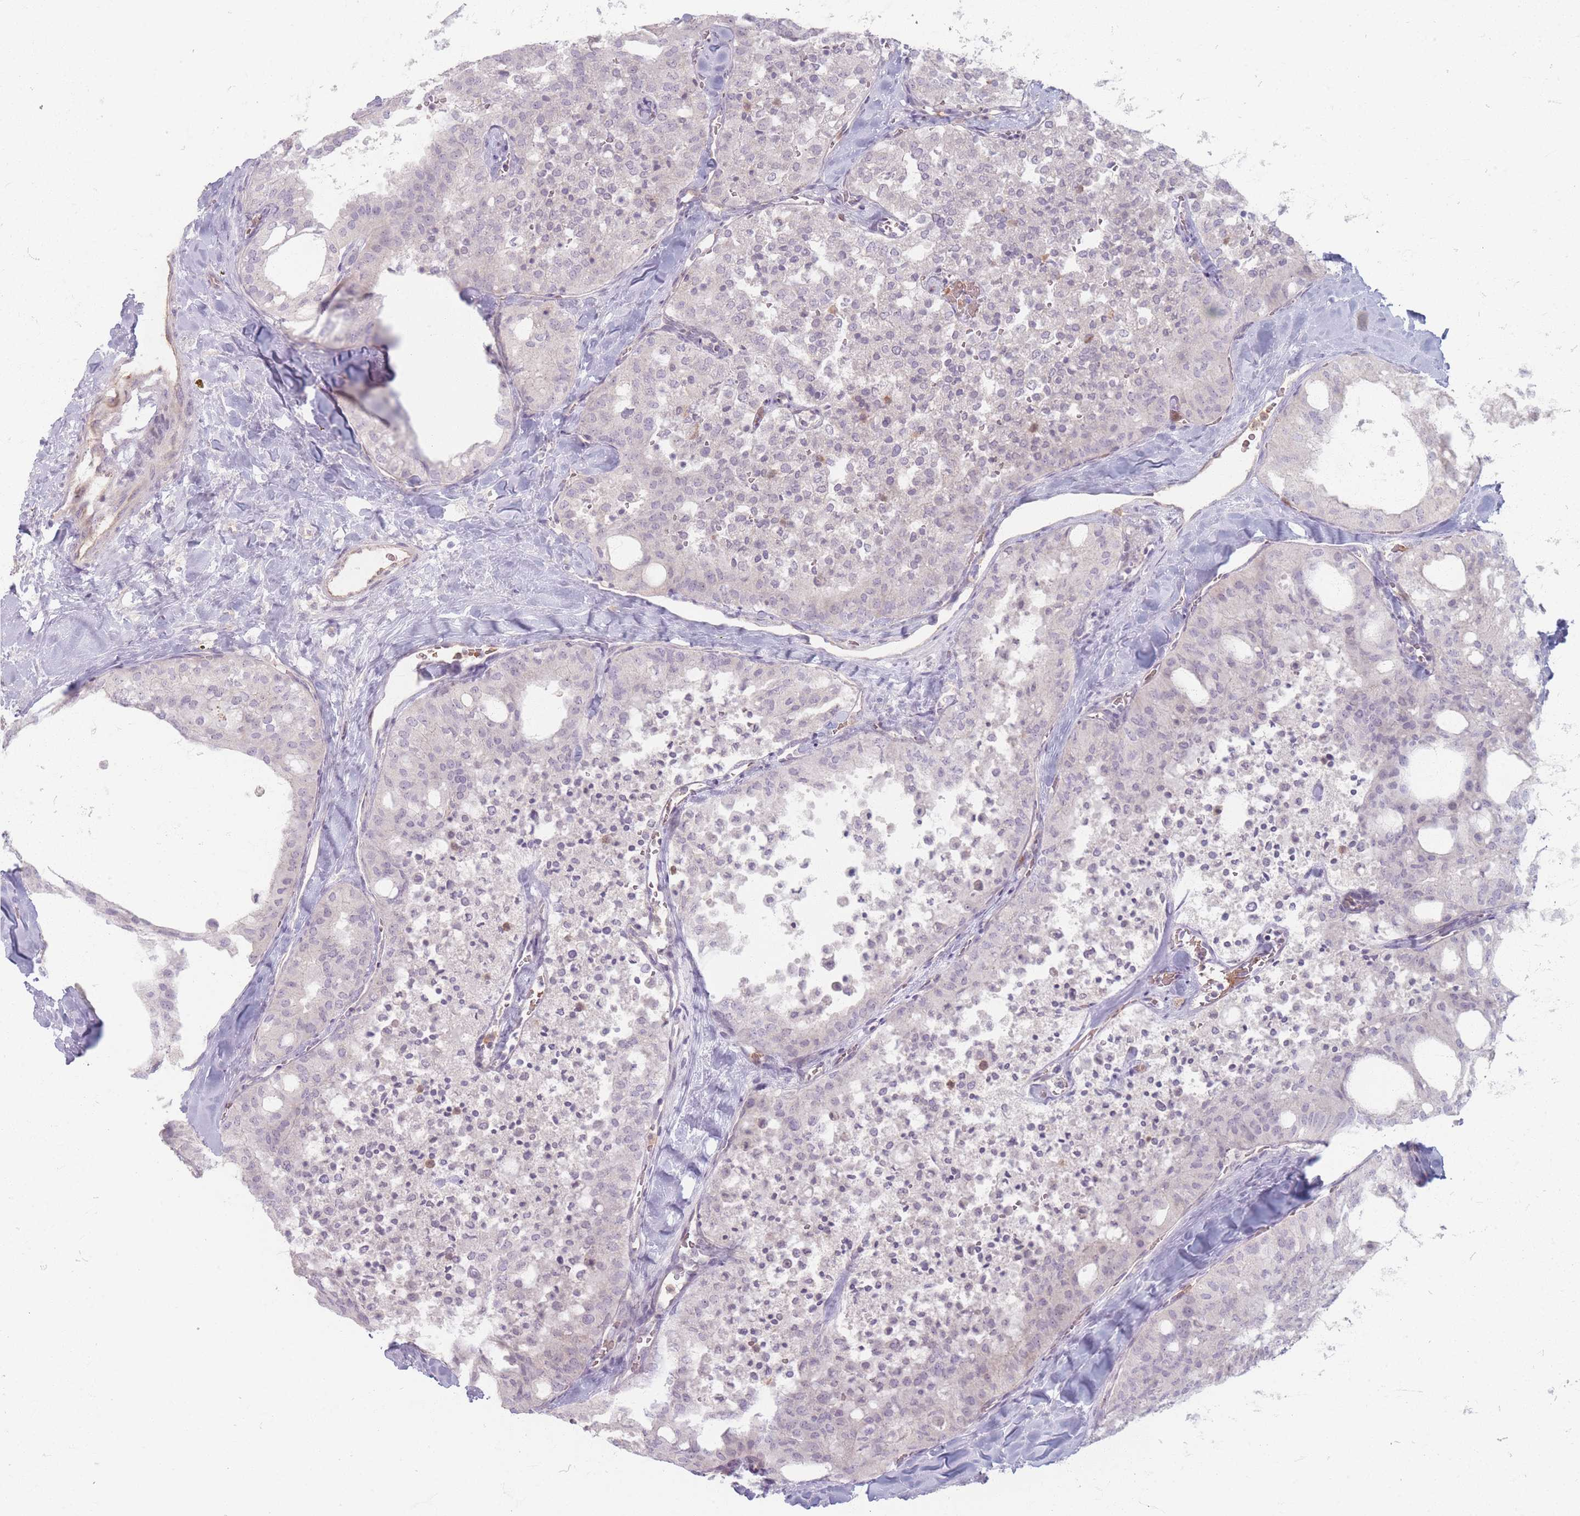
{"staining": {"intensity": "negative", "quantity": "none", "location": "none"}, "tissue": "thyroid cancer", "cell_type": "Tumor cells", "image_type": "cancer", "snomed": [{"axis": "morphology", "description": "Follicular adenoma carcinoma, NOS"}, {"axis": "topography", "description": "Thyroid gland"}], "caption": "There is no significant expression in tumor cells of thyroid follicular adenoma carcinoma.", "gene": "CHCHD7", "patient": {"sex": "male", "age": 75}}